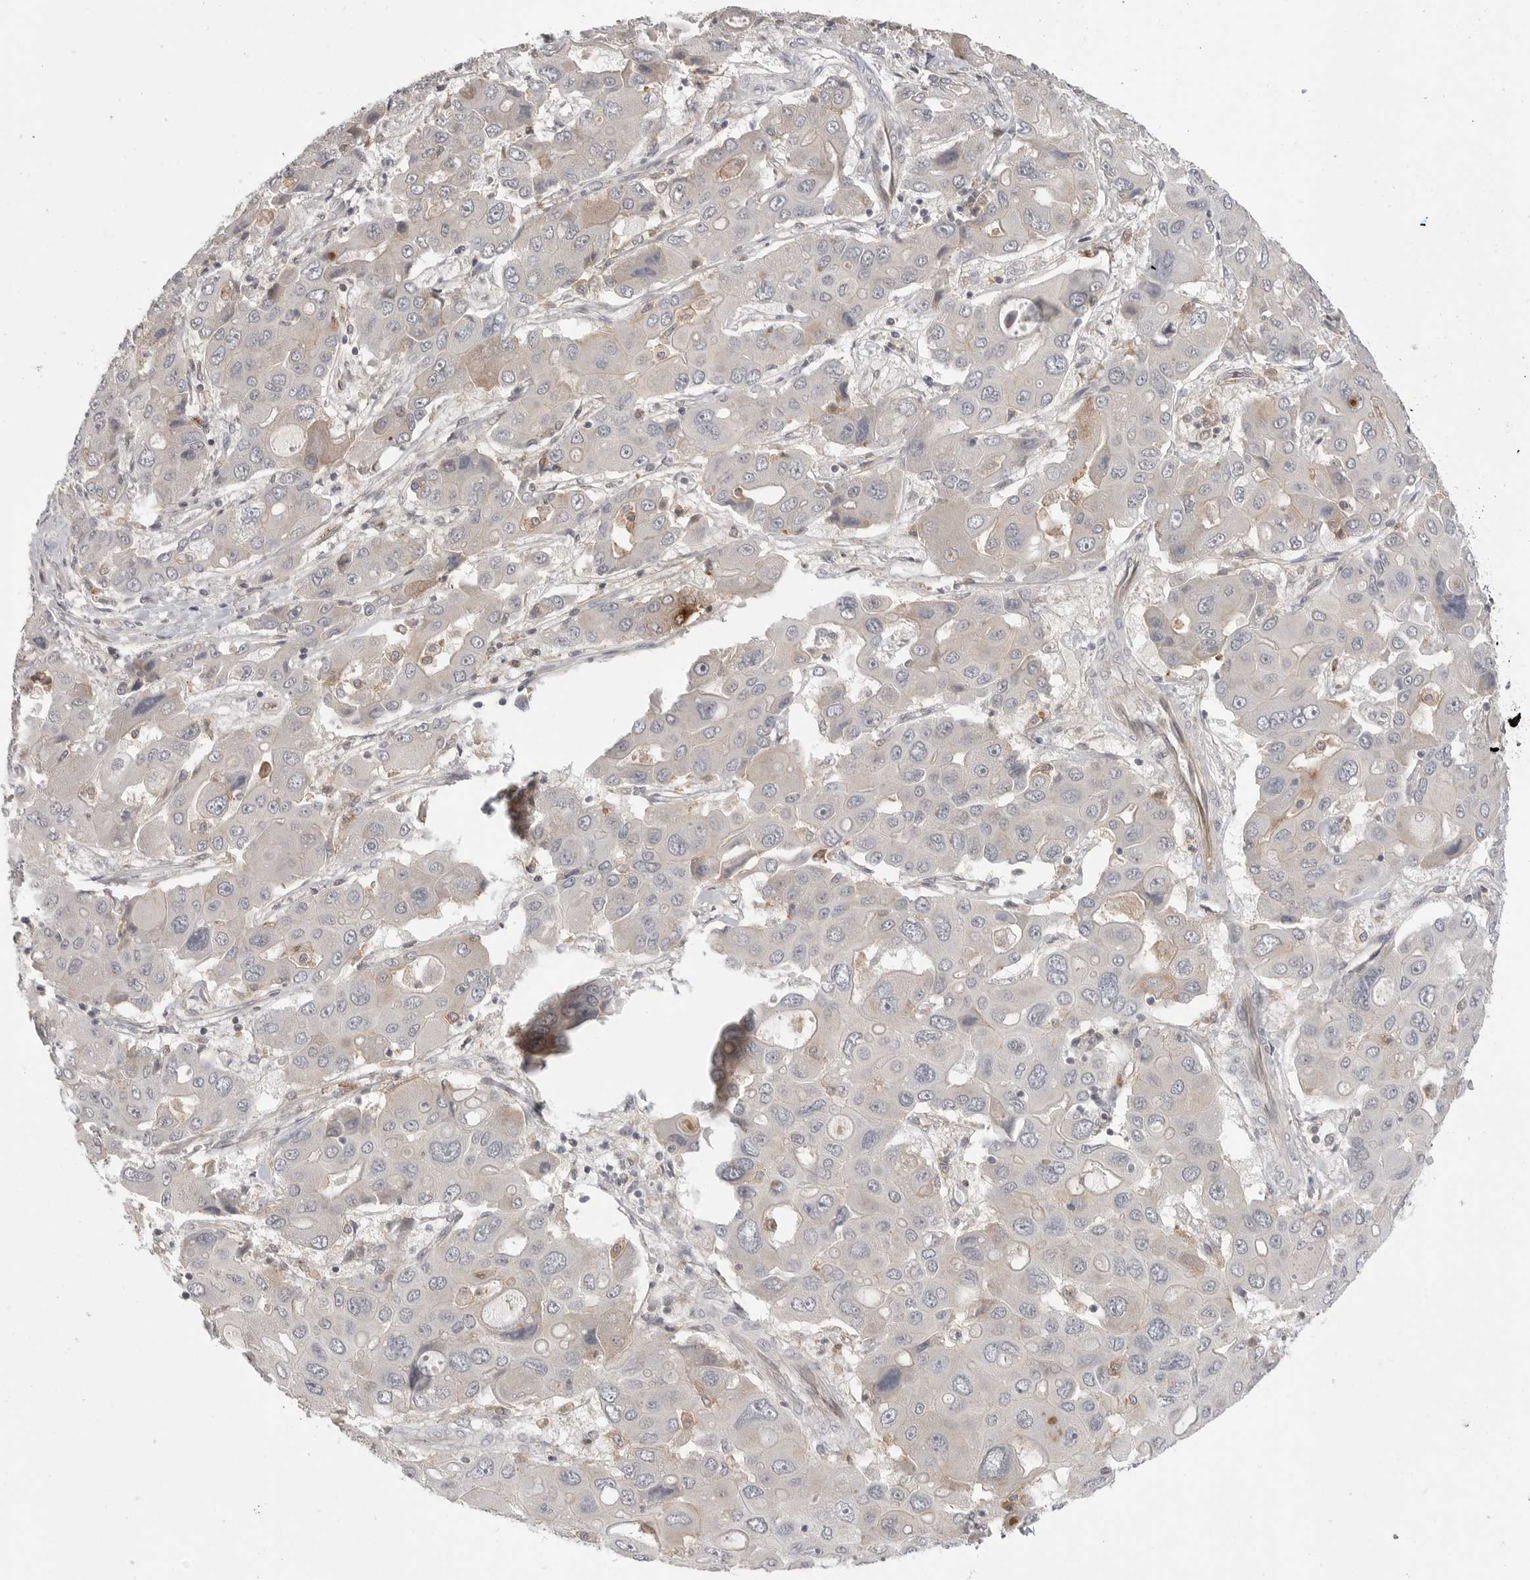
{"staining": {"intensity": "weak", "quantity": "<25%", "location": "cytoplasmic/membranous"}, "tissue": "liver cancer", "cell_type": "Tumor cells", "image_type": "cancer", "snomed": [{"axis": "morphology", "description": "Cholangiocarcinoma"}, {"axis": "topography", "description": "Liver"}], "caption": "The photomicrograph shows no staining of tumor cells in cholangiocarcinoma (liver). (DAB (3,3'-diaminobenzidine) immunohistochemistry, high magnification).", "gene": "IFNGR1", "patient": {"sex": "male", "age": 67}}